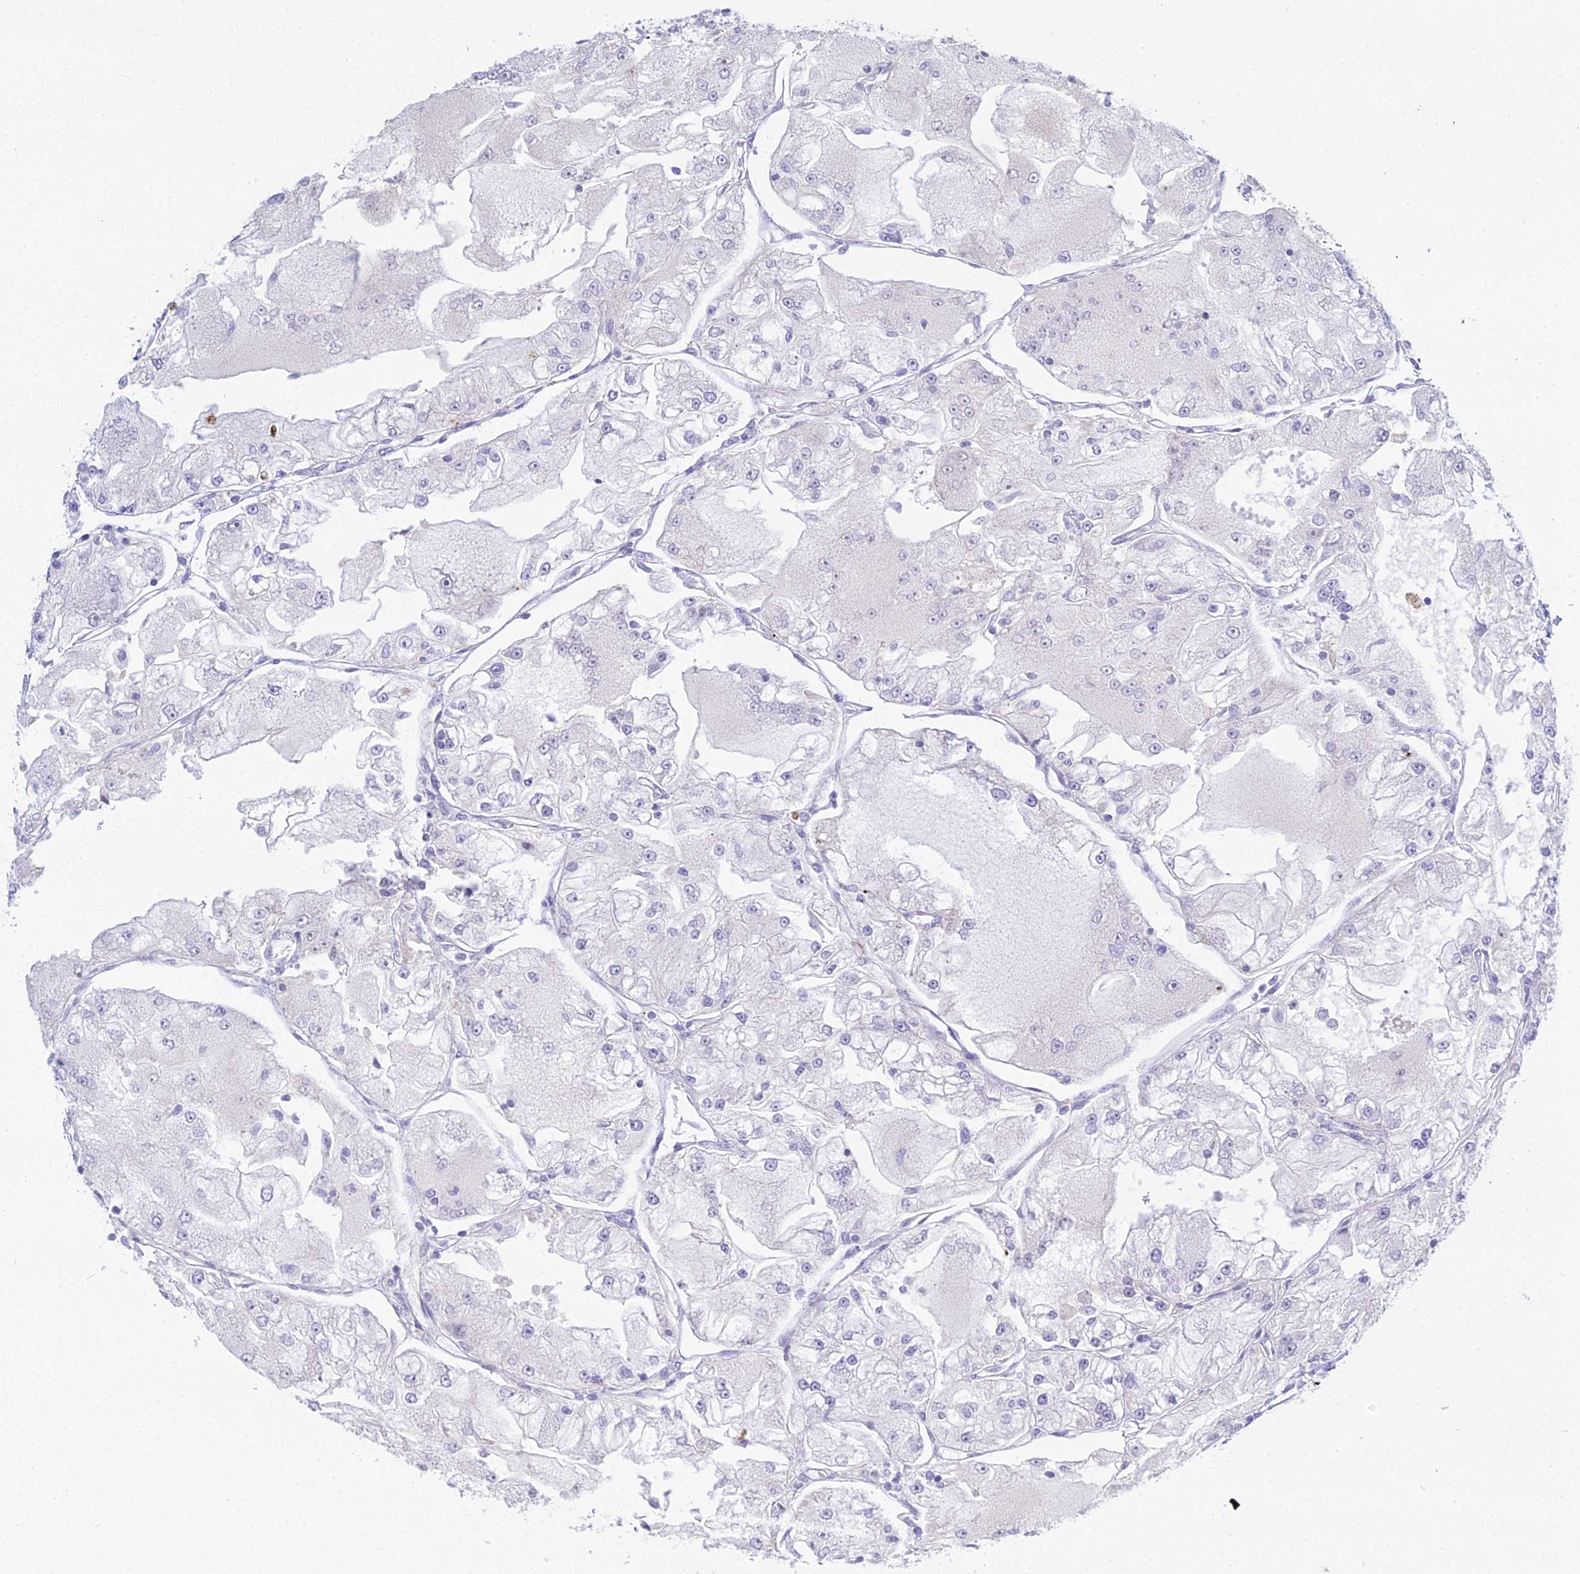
{"staining": {"intensity": "negative", "quantity": "none", "location": "none"}, "tissue": "renal cancer", "cell_type": "Tumor cells", "image_type": "cancer", "snomed": [{"axis": "morphology", "description": "Adenocarcinoma, NOS"}, {"axis": "topography", "description": "Kidney"}], "caption": "This histopathology image is of renal cancer stained with immunohistochemistry (IHC) to label a protein in brown with the nuclei are counter-stained blue. There is no staining in tumor cells.", "gene": "SMIM24", "patient": {"sex": "female", "age": 72}}